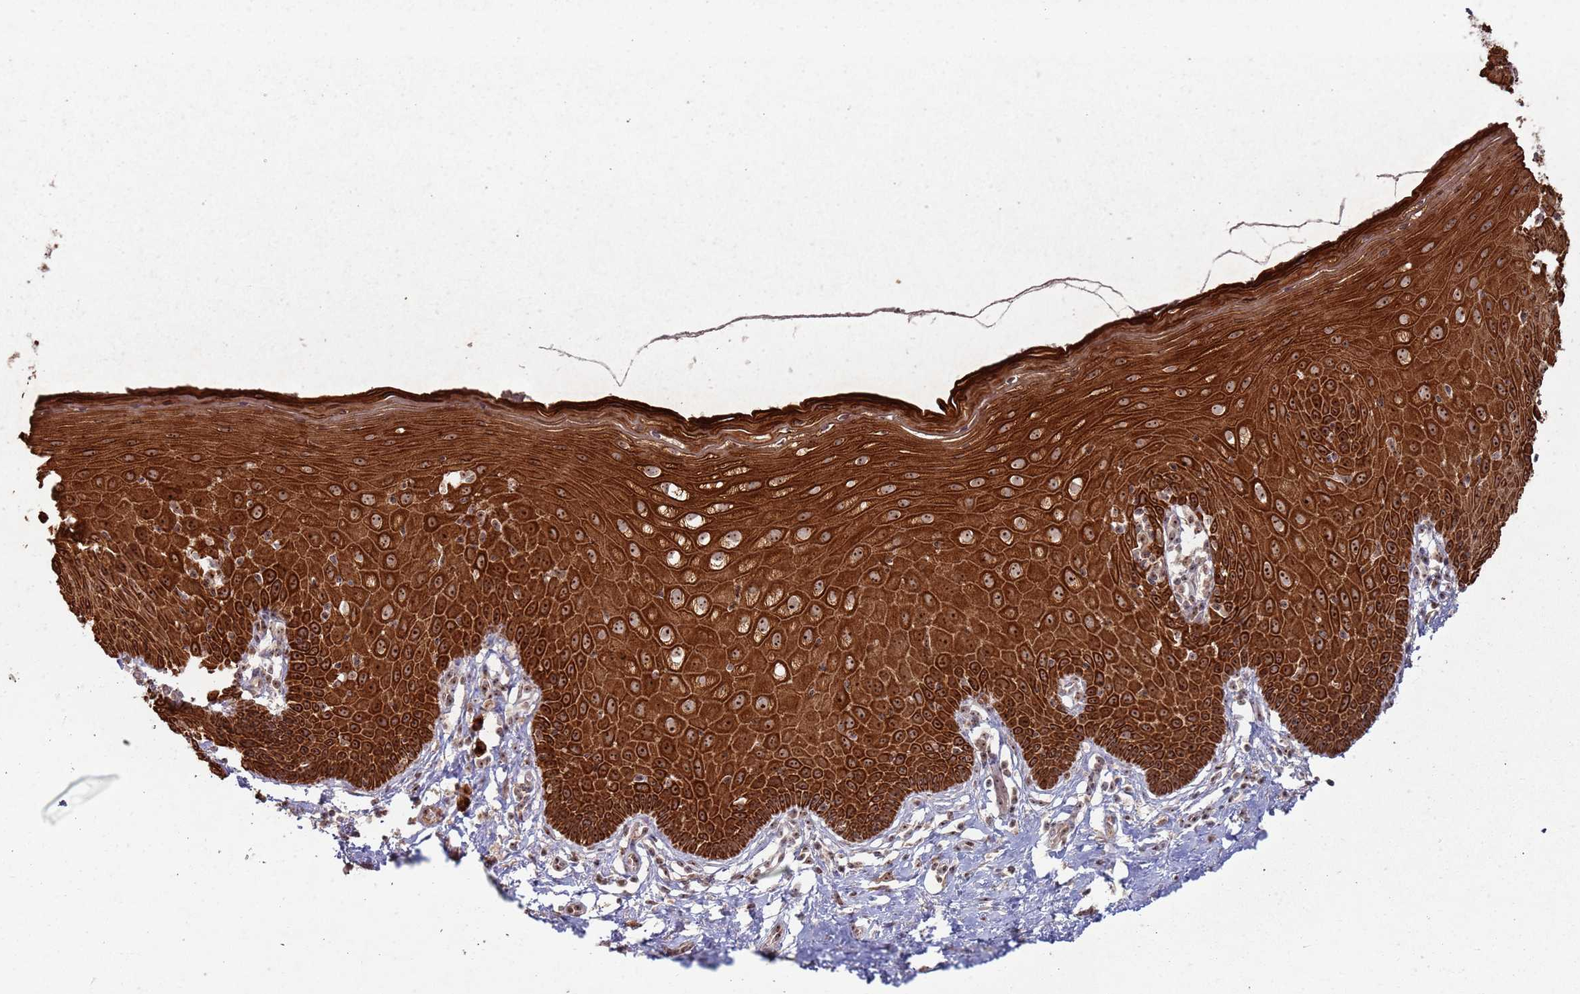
{"staining": {"intensity": "strong", "quantity": ">75%", "location": "cytoplasmic/membranous,nuclear"}, "tissue": "cervix", "cell_type": "Squamous epithelial cells", "image_type": "normal", "snomed": [{"axis": "morphology", "description": "Normal tissue, NOS"}, {"axis": "topography", "description": "Cervix"}], "caption": "Immunohistochemical staining of benign human cervix displays high levels of strong cytoplasmic/membranous,nuclear expression in about >75% of squamous epithelial cells.", "gene": "UTP11", "patient": {"sex": "female", "age": 36}}